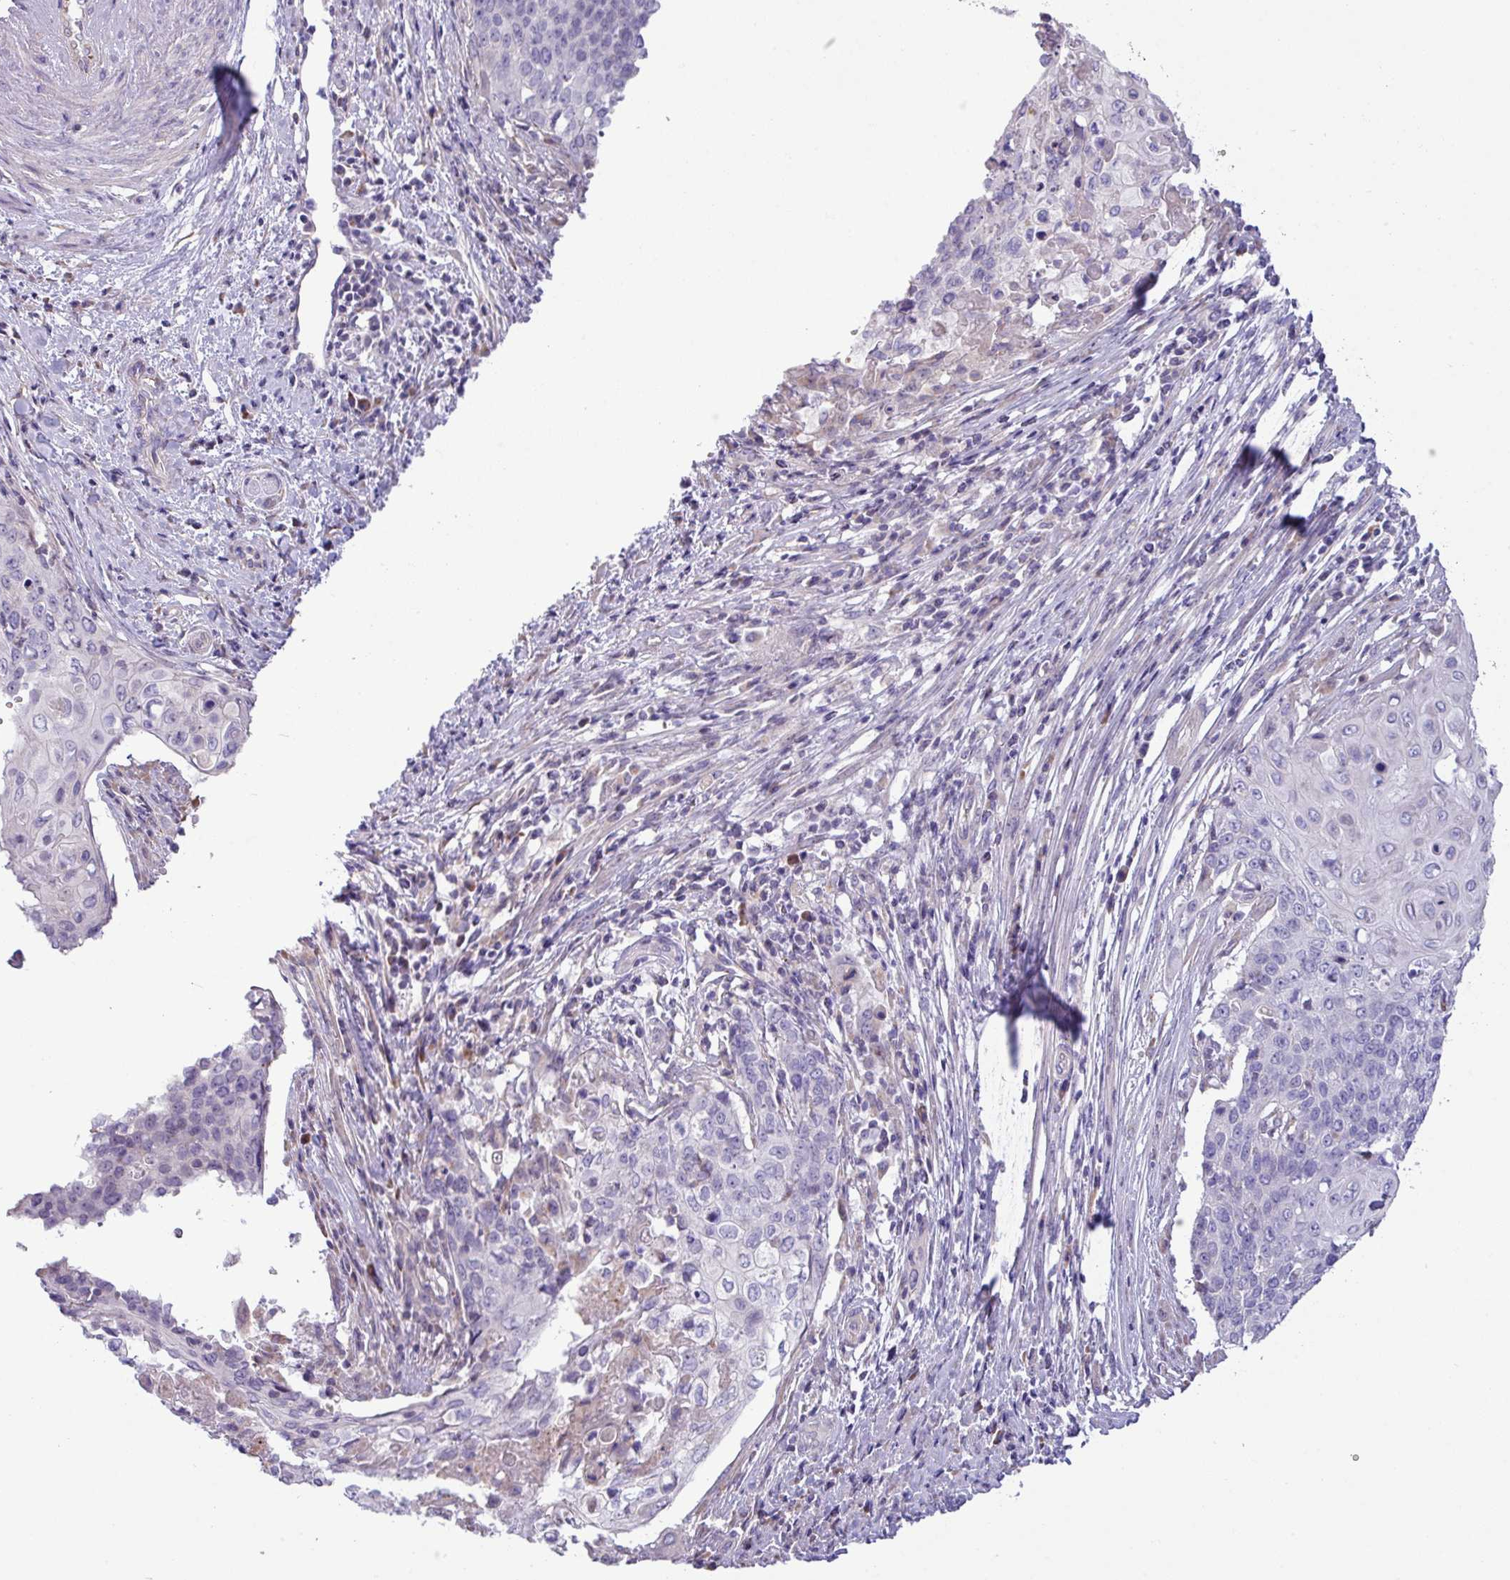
{"staining": {"intensity": "negative", "quantity": "none", "location": "none"}, "tissue": "cervical cancer", "cell_type": "Tumor cells", "image_type": "cancer", "snomed": [{"axis": "morphology", "description": "Squamous cell carcinoma, NOS"}, {"axis": "topography", "description": "Cervix"}], "caption": "Tumor cells show no significant protein staining in cervical cancer (squamous cell carcinoma).", "gene": "IRGC", "patient": {"sex": "female", "age": 39}}